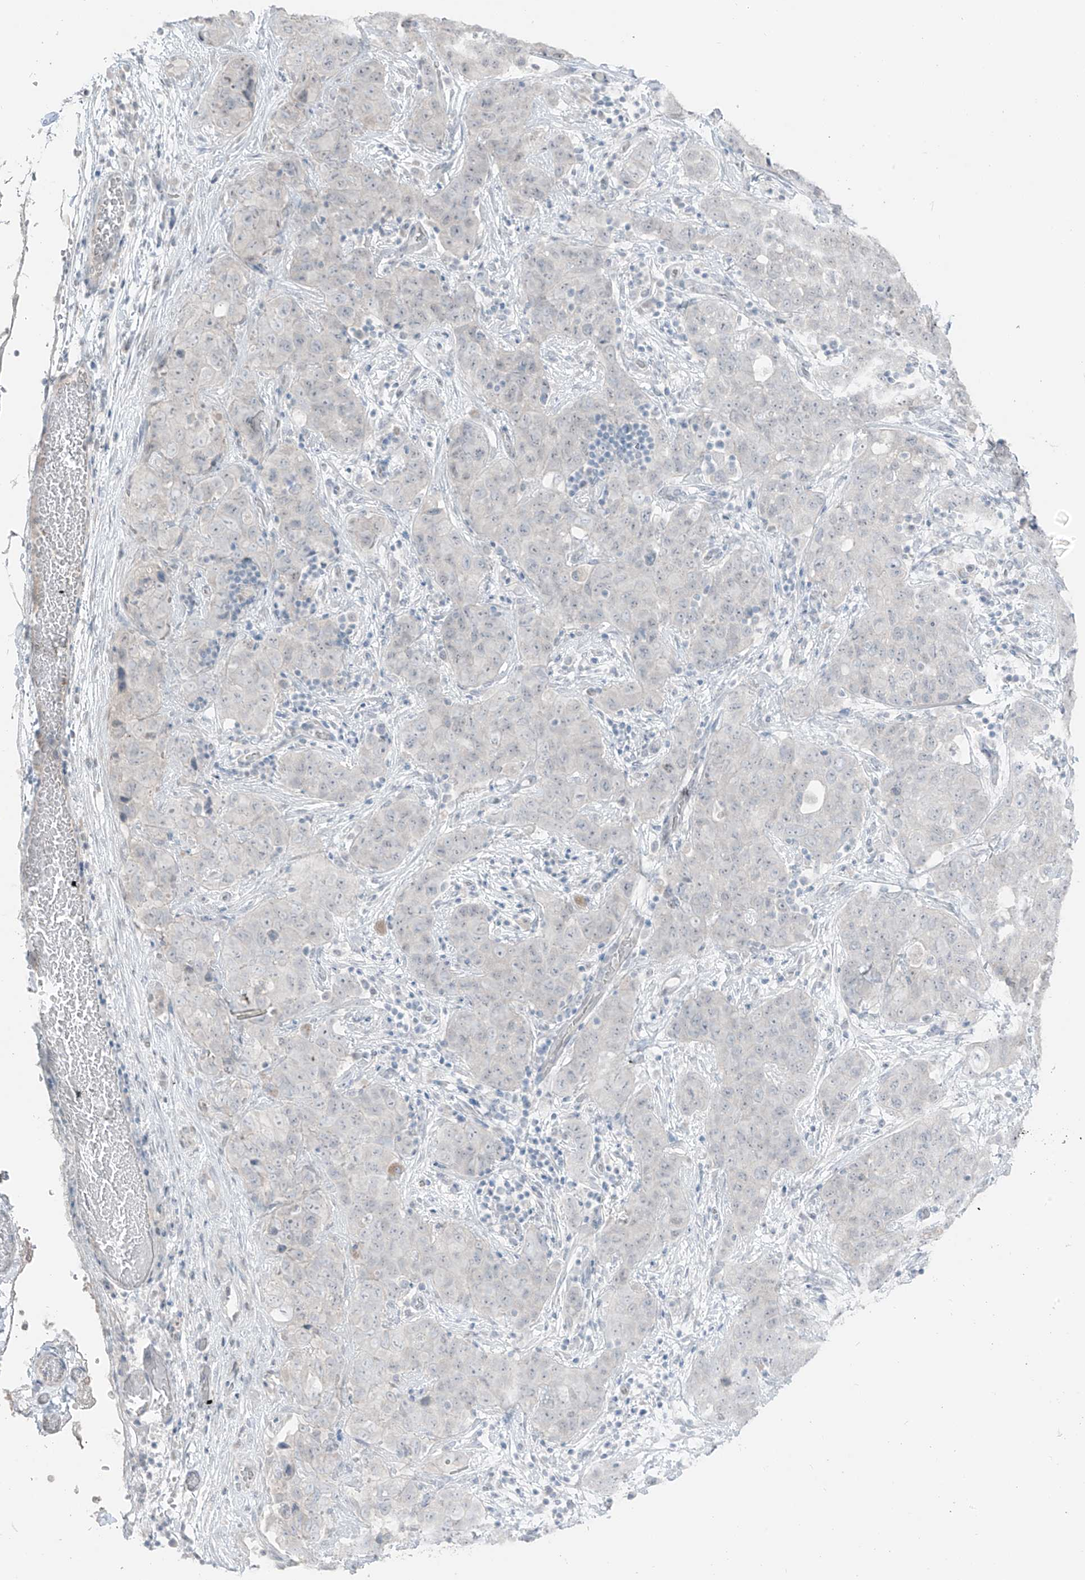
{"staining": {"intensity": "negative", "quantity": "none", "location": "none"}, "tissue": "stomach cancer", "cell_type": "Tumor cells", "image_type": "cancer", "snomed": [{"axis": "morphology", "description": "Normal tissue, NOS"}, {"axis": "morphology", "description": "Adenocarcinoma, NOS"}, {"axis": "topography", "description": "Lymph node"}, {"axis": "topography", "description": "Stomach"}], "caption": "The histopathology image demonstrates no significant expression in tumor cells of stomach cancer (adenocarcinoma). (Immunohistochemistry (ihc), brightfield microscopy, high magnification).", "gene": "PRDM6", "patient": {"sex": "male", "age": 48}}